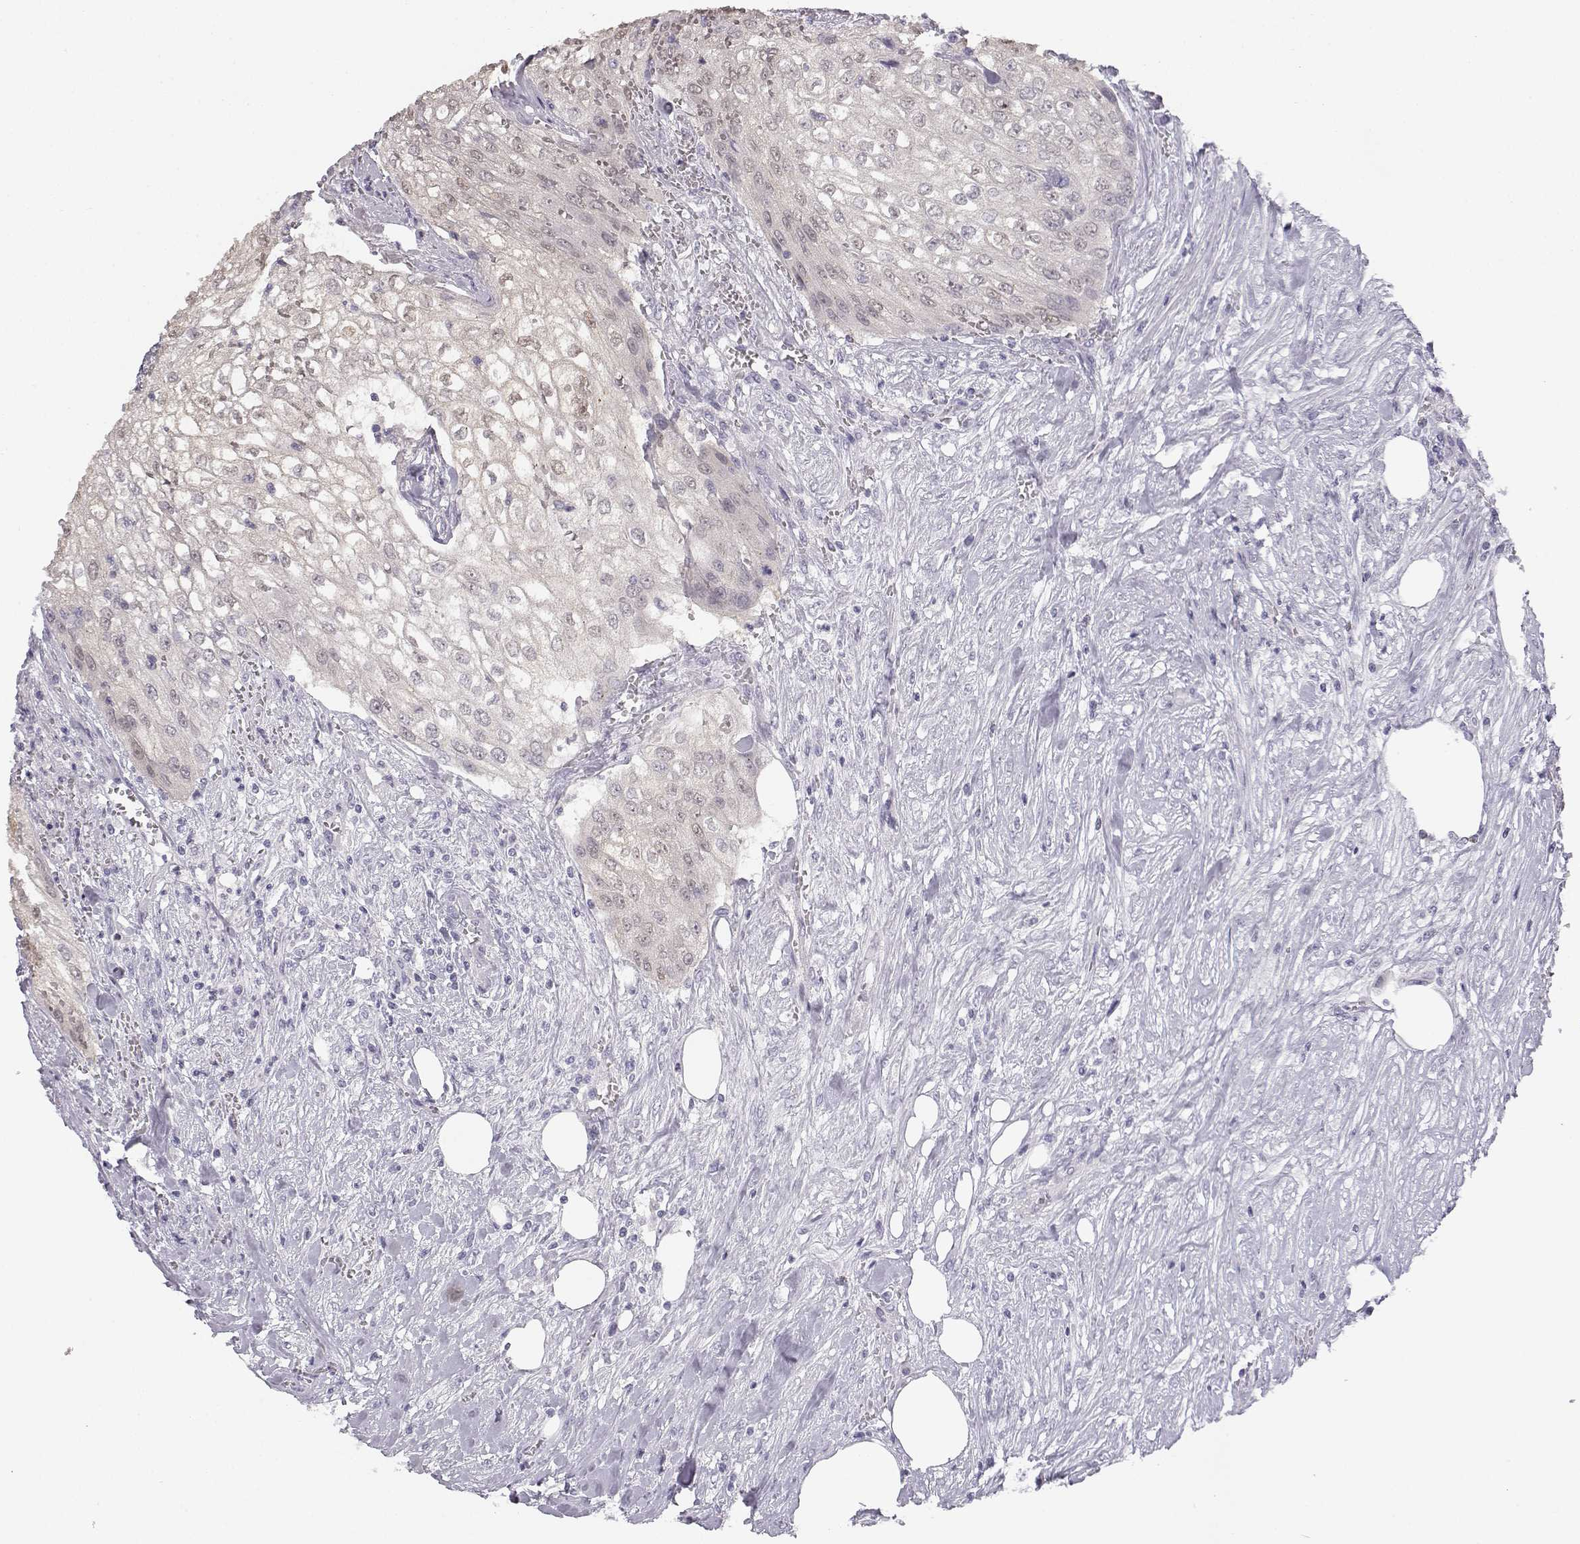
{"staining": {"intensity": "negative", "quantity": "none", "location": "none"}, "tissue": "urothelial cancer", "cell_type": "Tumor cells", "image_type": "cancer", "snomed": [{"axis": "morphology", "description": "Urothelial carcinoma, High grade"}, {"axis": "topography", "description": "Urinary bladder"}], "caption": "Micrograph shows no protein positivity in tumor cells of urothelial cancer tissue.", "gene": "MYCBPAP", "patient": {"sex": "male", "age": 62}}